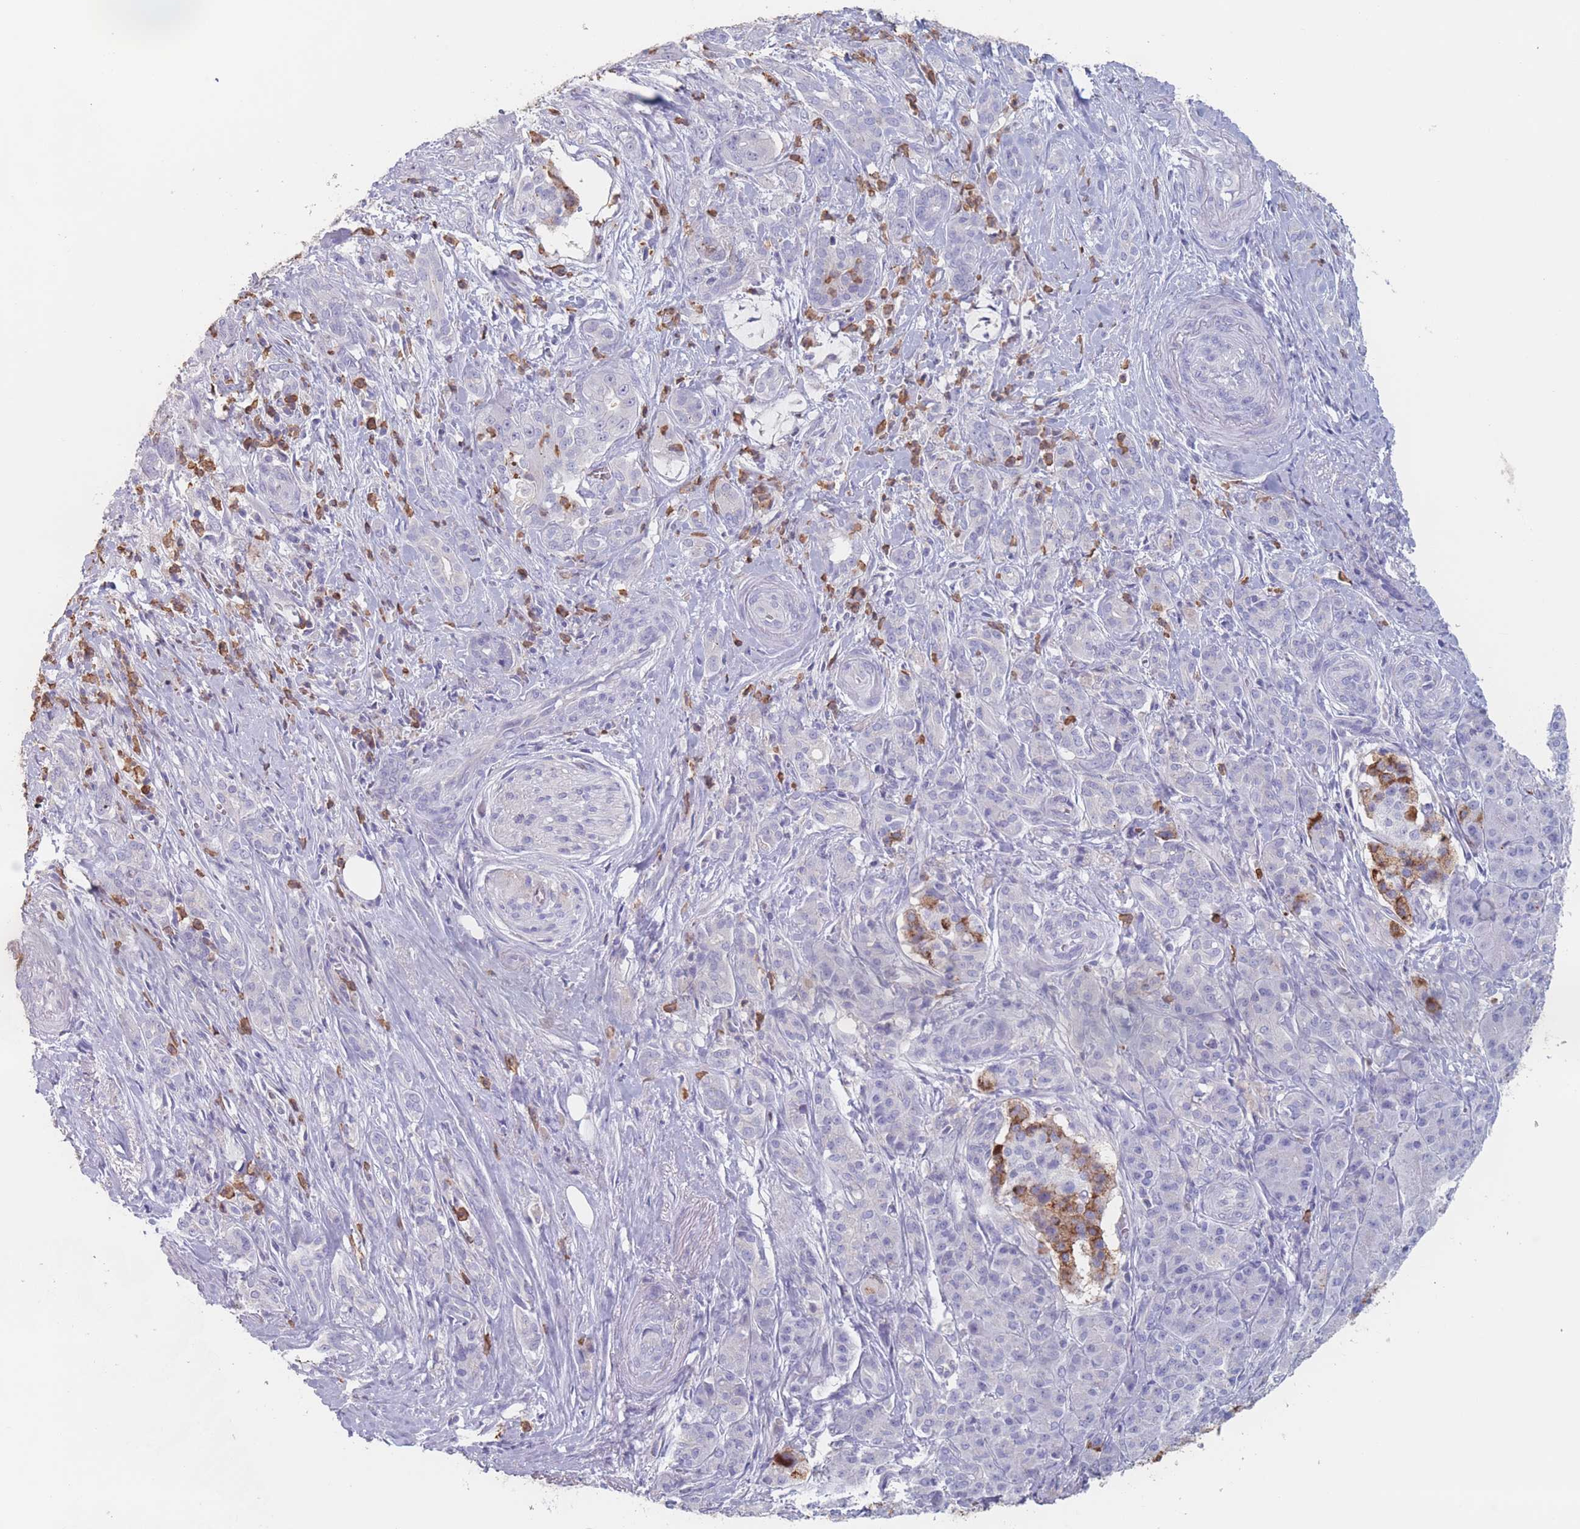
{"staining": {"intensity": "negative", "quantity": "none", "location": "none"}, "tissue": "pancreatic cancer", "cell_type": "Tumor cells", "image_type": "cancer", "snomed": [{"axis": "morphology", "description": "Adenocarcinoma, NOS"}, {"axis": "topography", "description": "Pancreas"}], "caption": "Immunohistochemistry (IHC) histopathology image of neoplastic tissue: human pancreatic adenocarcinoma stained with DAB reveals no significant protein staining in tumor cells.", "gene": "ATP1A3", "patient": {"sex": "male", "age": 57}}